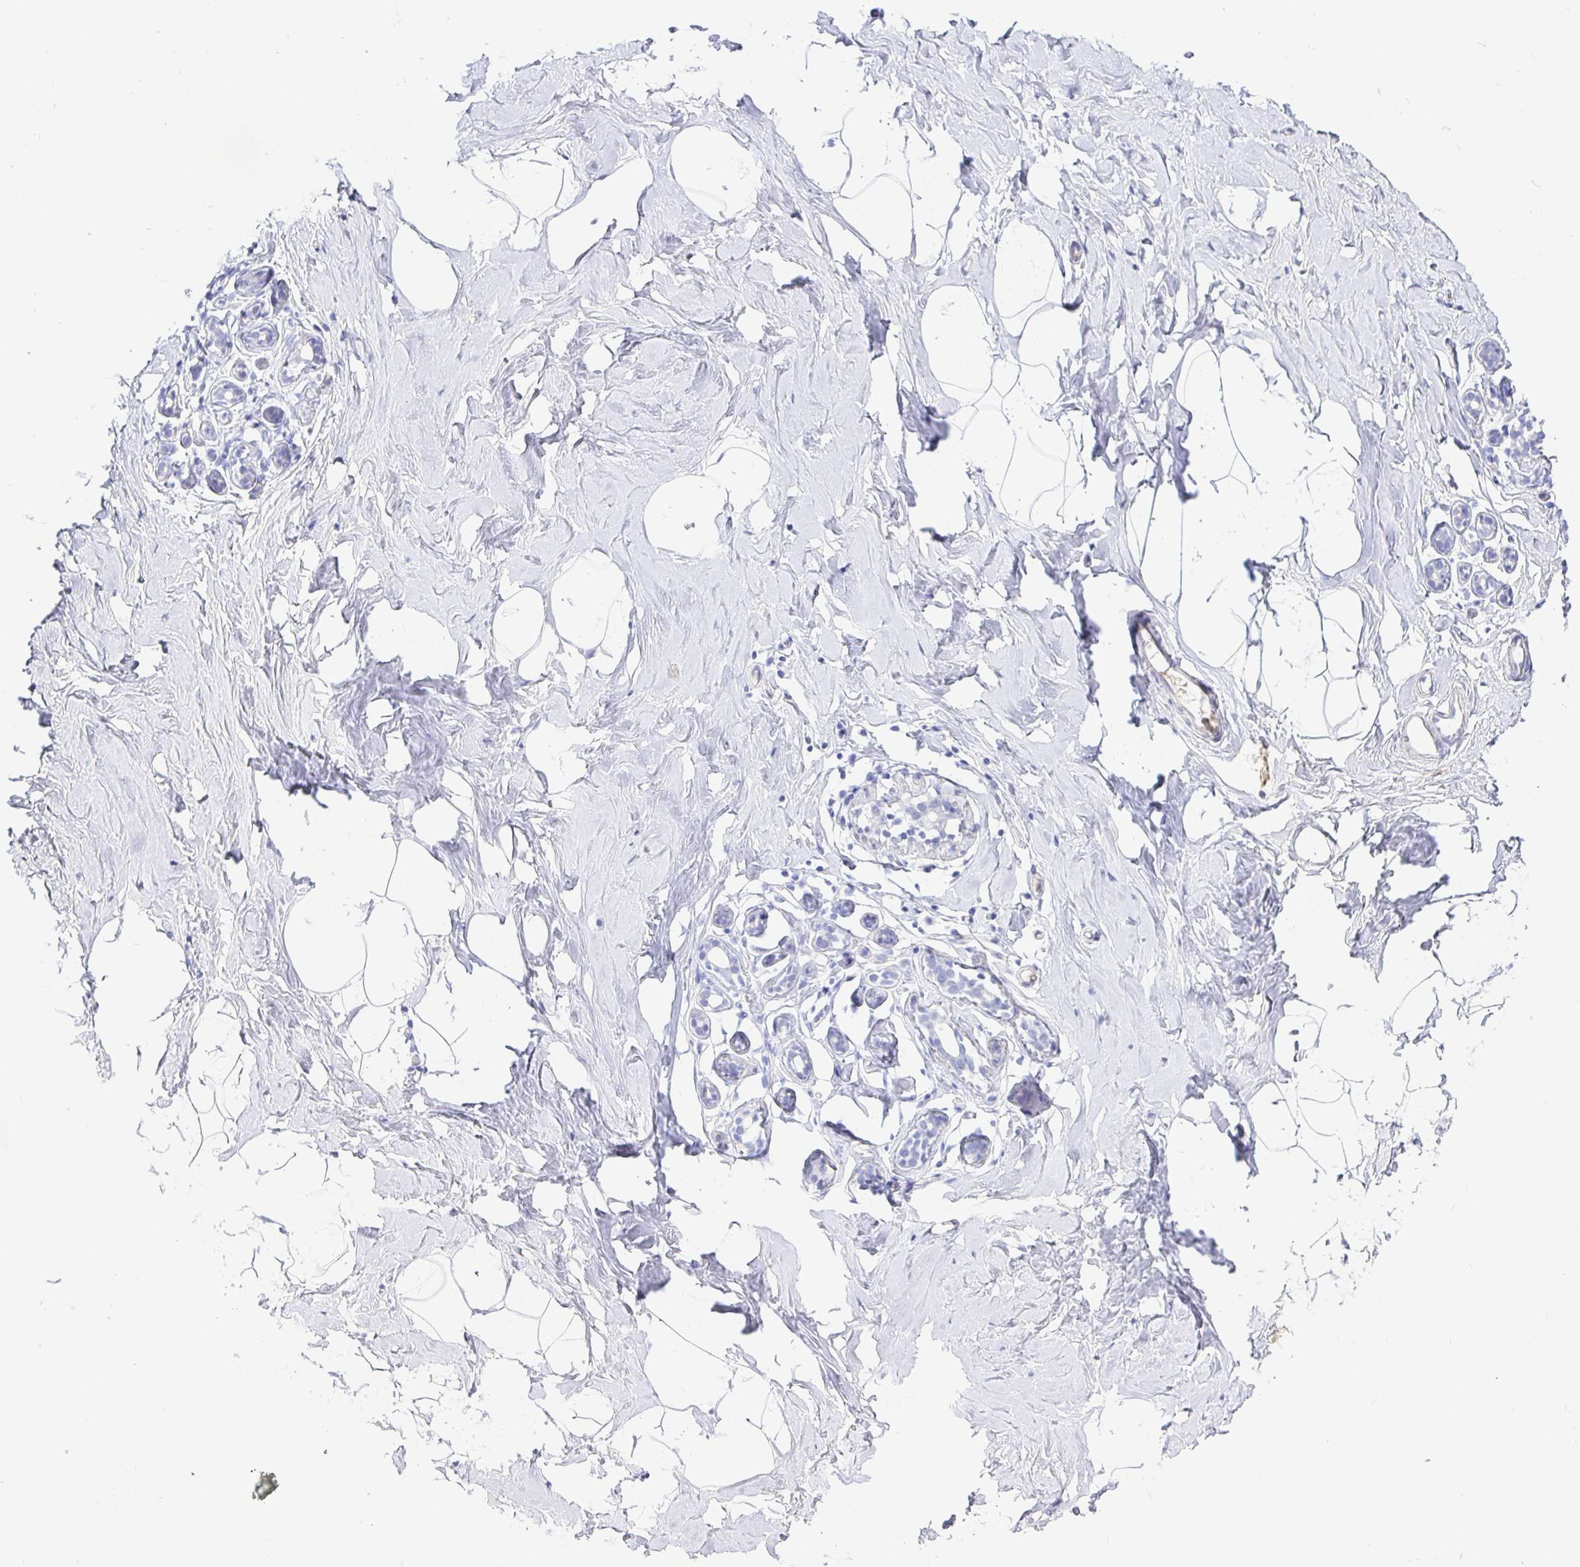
{"staining": {"intensity": "negative", "quantity": "none", "location": "none"}, "tissue": "breast", "cell_type": "Adipocytes", "image_type": "normal", "snomed": [{"axis": "morphology", "description": "Normal tissue, NOS"}, {"axis": "topography", "description": "Breast"}], "caption": "IHC of unremarkable human breast exhibits no positivity in adipocytes. (Brightfield microscopy of DAB (3,3'-diaminobenzidine) IHC at high magnification).", "gene": "TPTE", "patient": {"sex": "female", "age": 32}}